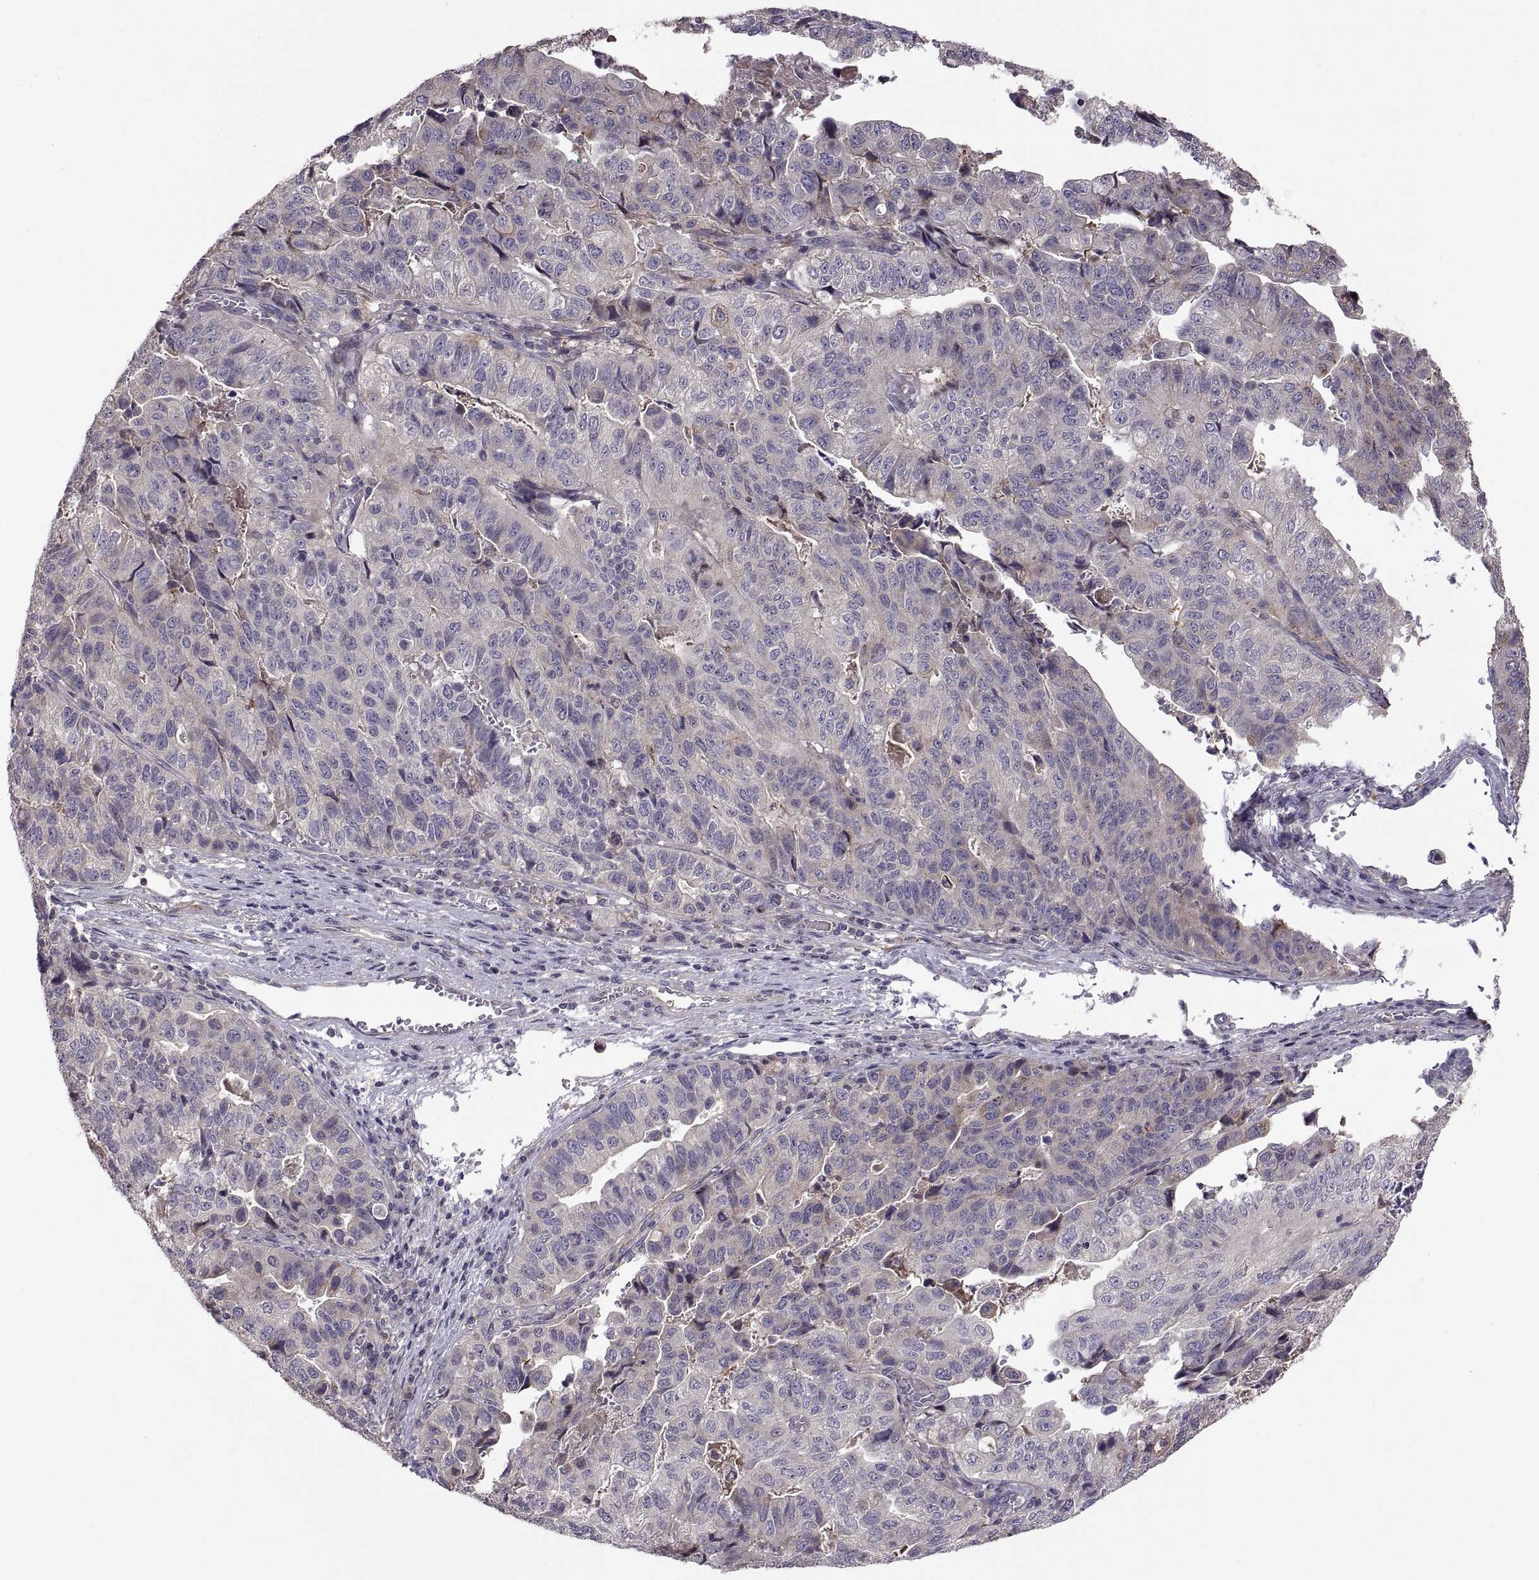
{"staining": {"intensity": "negative", "quantity": "none", "location": "none"}, "tissue": "stomach cancer", "cell_type": "Tumor cells", "image_type": "cancer", "snomed": [{"axis": "morphology", "description": "Adenocarcinoma, NOS"}, {"axis": "topography", "description": "Stomach, upper"}], "caption": "DAB immunohistochemical staining of human stomach adenocarcinoma shows no significant expression in tumor cells.", "gene": "NMNAT2", "patient": {"sex": "female", "age": 67}}